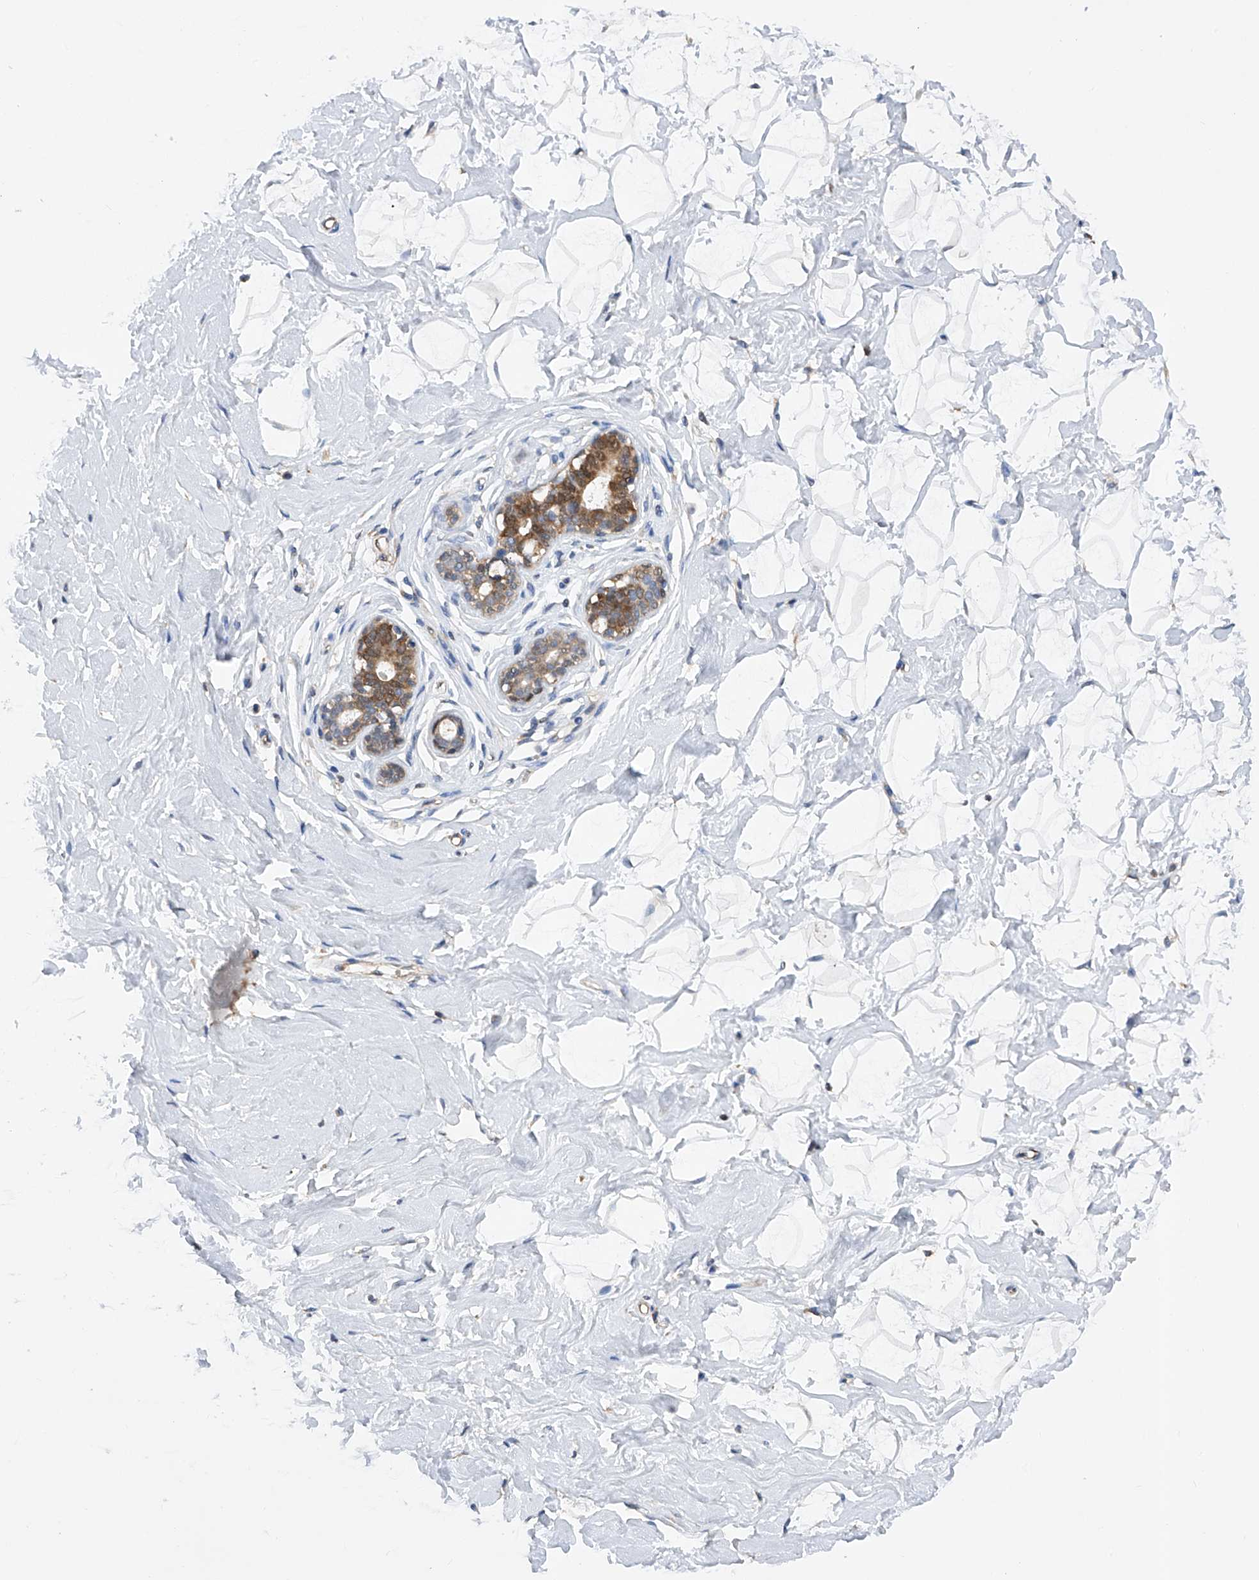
{"staining": {"intensity": "negative", "quantity": "none", "location": "none"}, "tissue": "breast", "cell_type": "Adipocytes", "image_type": "normal", "snomed": [{"axis": "morphology", "description": "Normal tissue, NOS"}, {"axis": "morphology", "description": "Adenoma, NOS"}, {"axis": "topography", "description": "Breast"}], "caption": "This is an IHC image of normal human breast. There is no staining in adipocytes.", "gene": "SPATA20", "patient": {"sex": "female", "age": 23}}